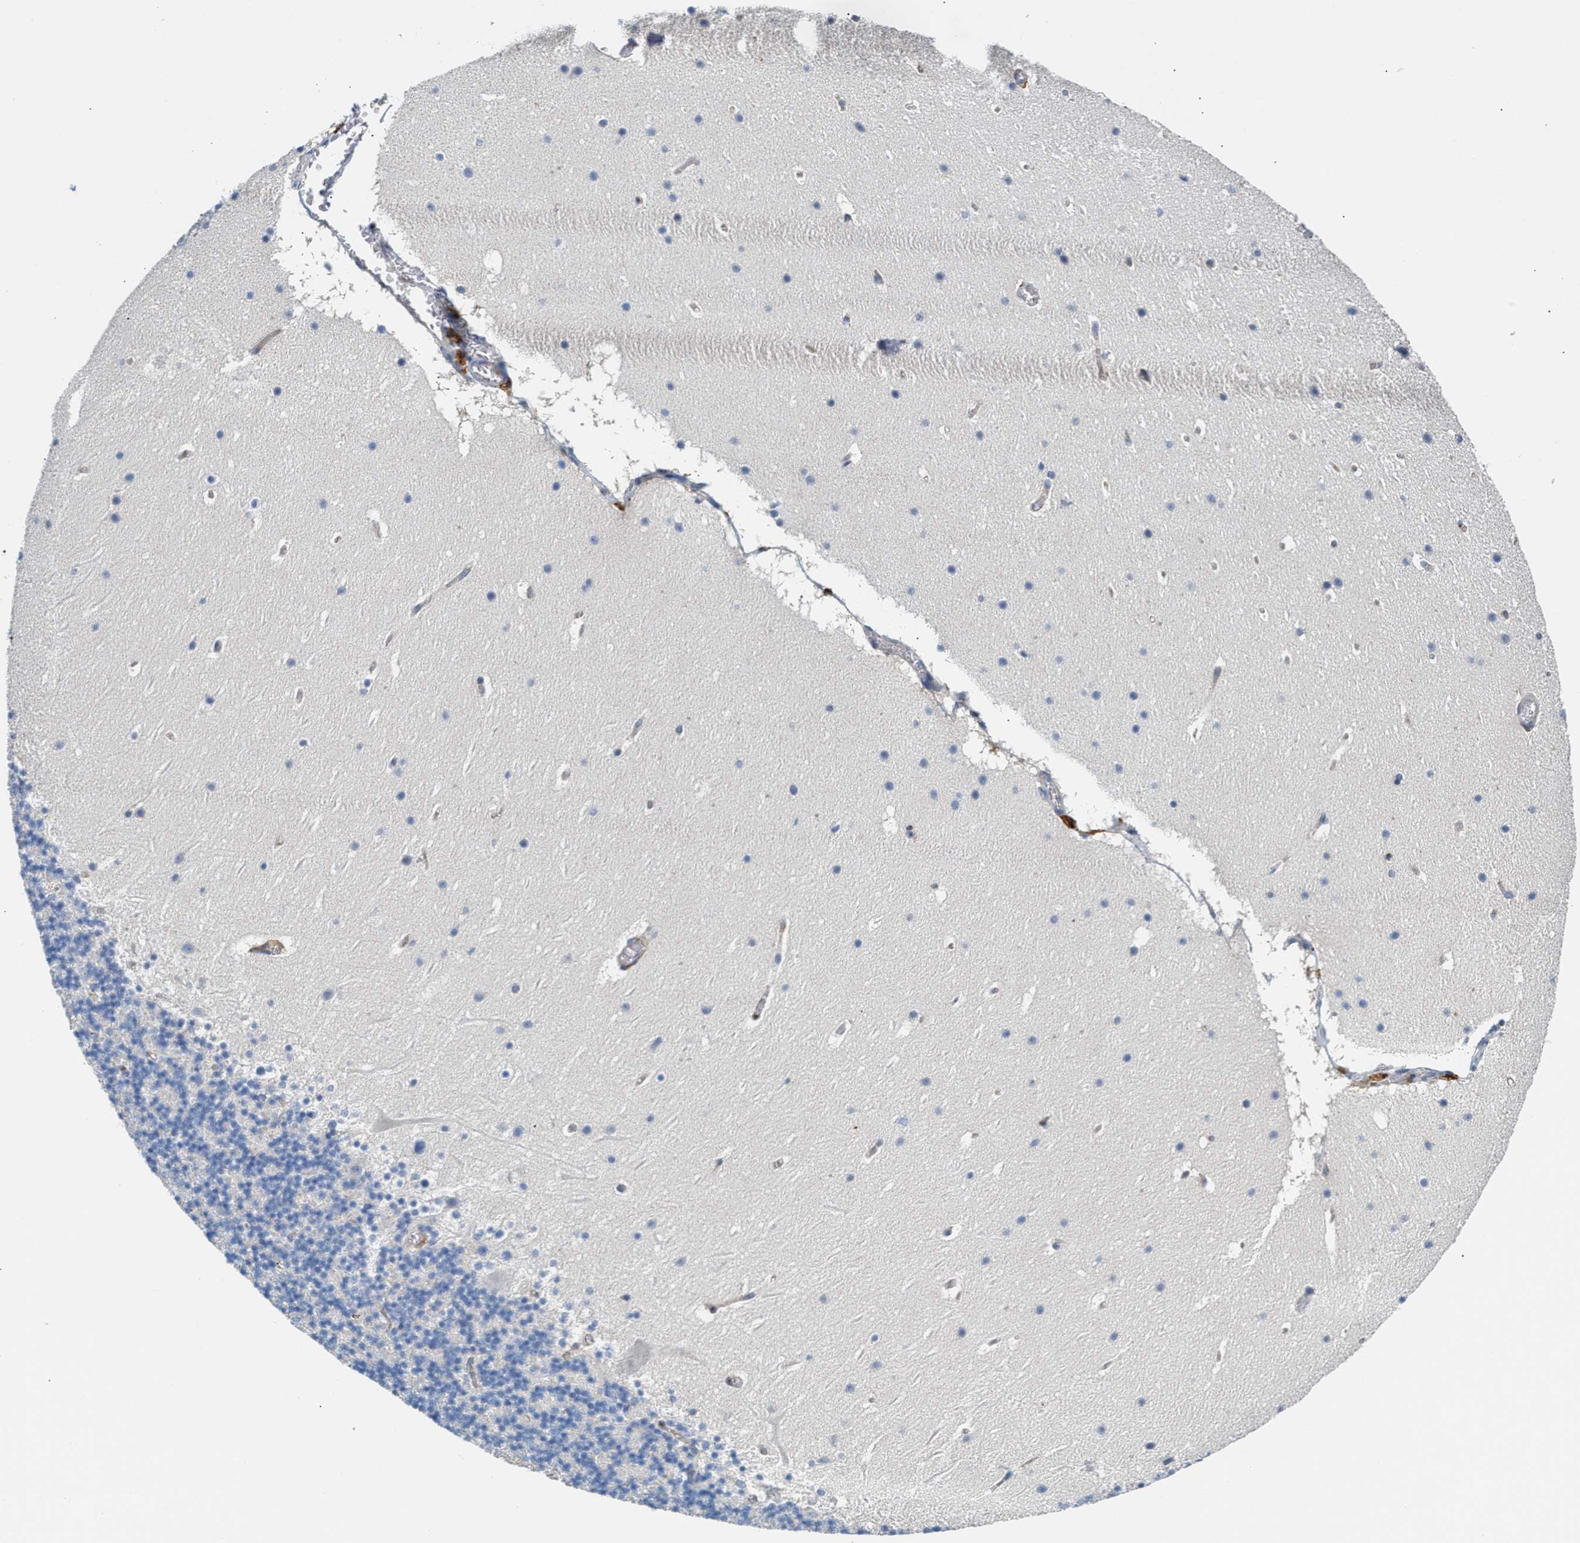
{"staining": {"intensity": "negative", "quantity": "none", "location": "none"}, "tissue": "cerebellum", "cell_type": "Cells in granular layer", "image_type": "normal", "snomed": [{"axis": "morphology", "description": "Normal tissue, NOS"}, {"axis": "topography", "description": "Cerebellum"}], "caption": "IHC micrograph of benign cerebellum: human cerebellum stained with DAB reveals no significant protein positivity in cells in granular layer.", "gene": "NSUN7", "patient": {"sex": "male", "age": 45}}